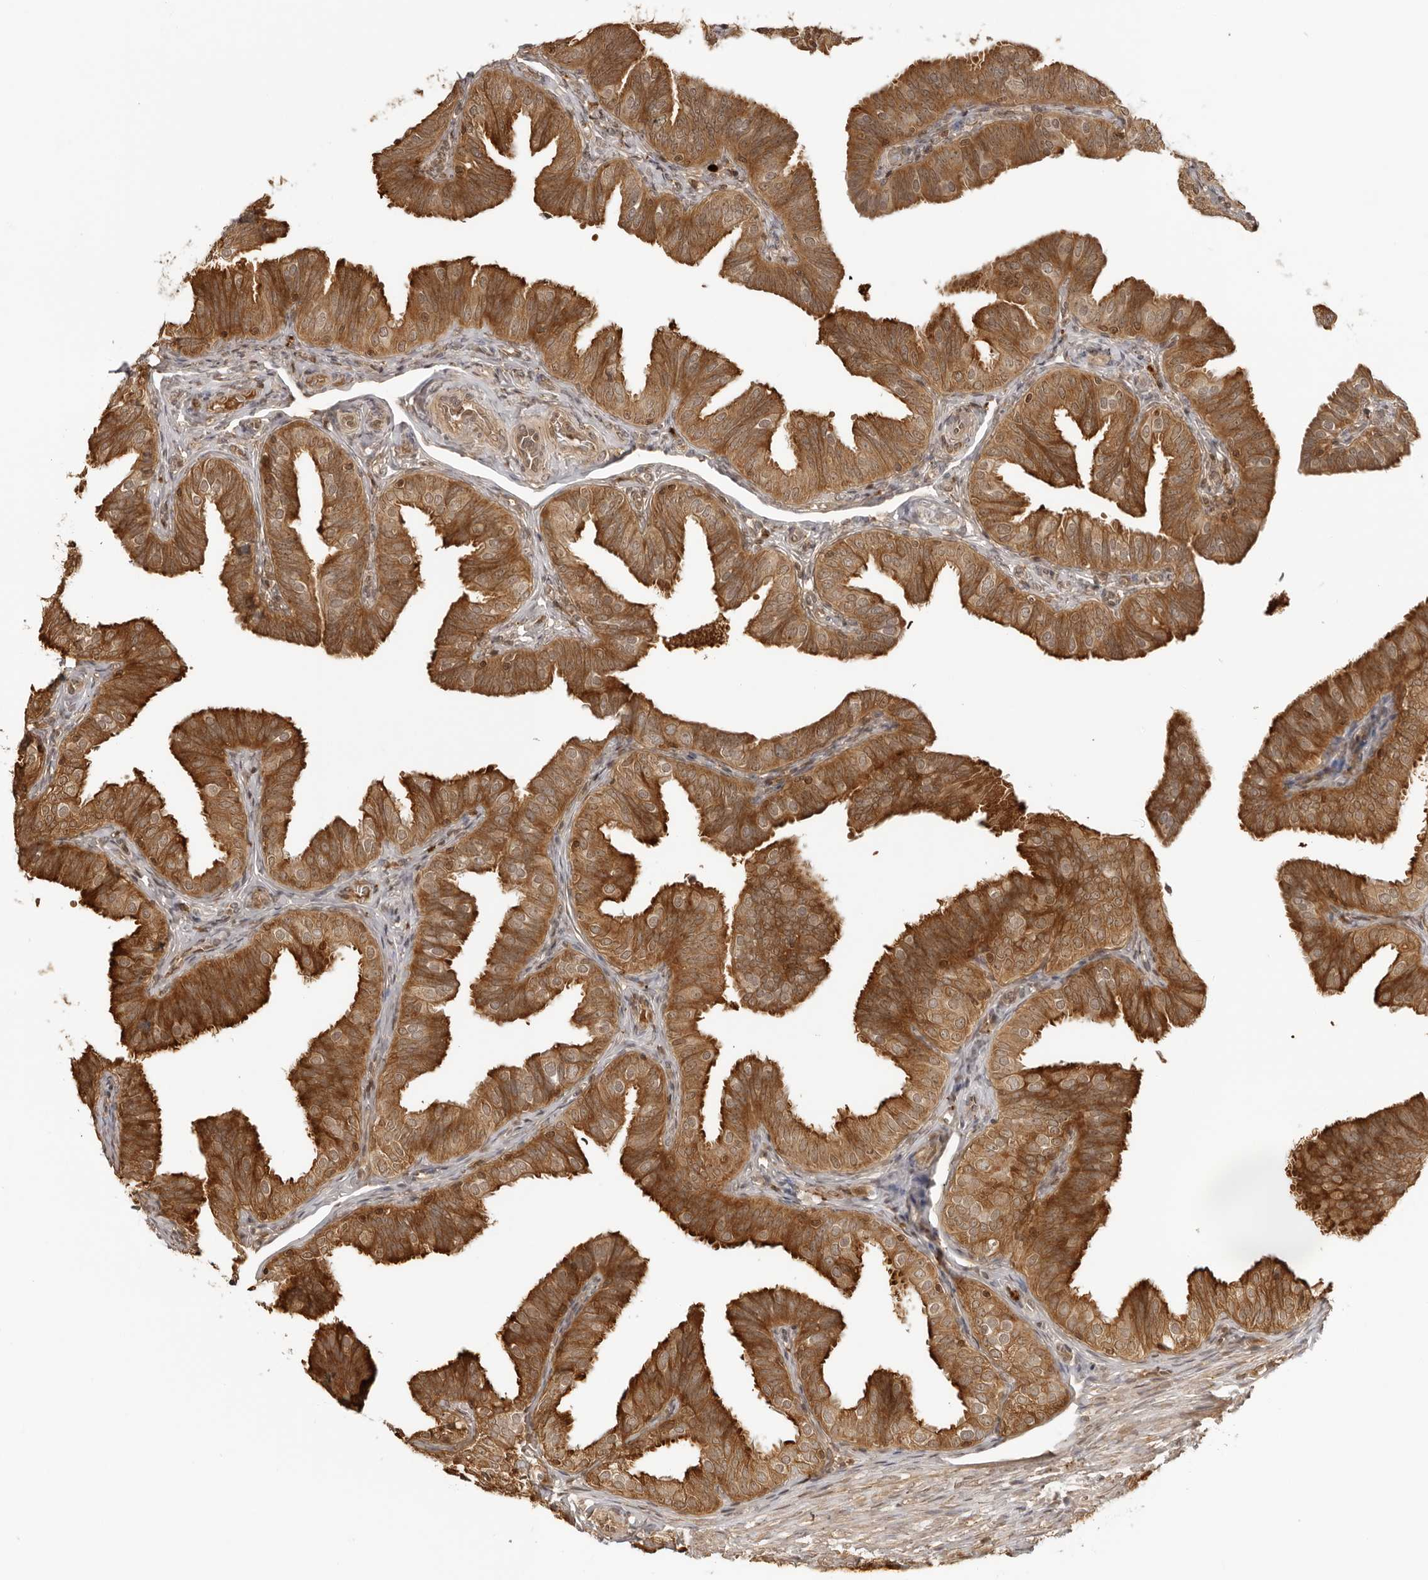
{"staining": {"intensity": "strong", "quantity": "25%-75%", "location": "cytoplasmic/membranous,nuclear"}, "tissue": "fallopian tube", "cell_type": "Glandular cells", "image_type": "normal", "snomed": [{"axis": "morphology", "description": "Normal tissue, NOS"}, {"axis": "topography", "description": "Fallopian tube"}], "caption": "DAB (3,3'-diaminobenzidine) immunohistochemical staining of normal fallopian tube displays strong cytoplasmic/membranous,nuclear protein positivity in approximately 25%-75% of glandular cells. The staining was performed using DAB (3,3'-diaminobenzidine), with brown indicating positive protein expression. Nuclei are stained blue with hematoxylin.", "gene": "IKBKE", "patient": {"sex": "female", "age": 35}}